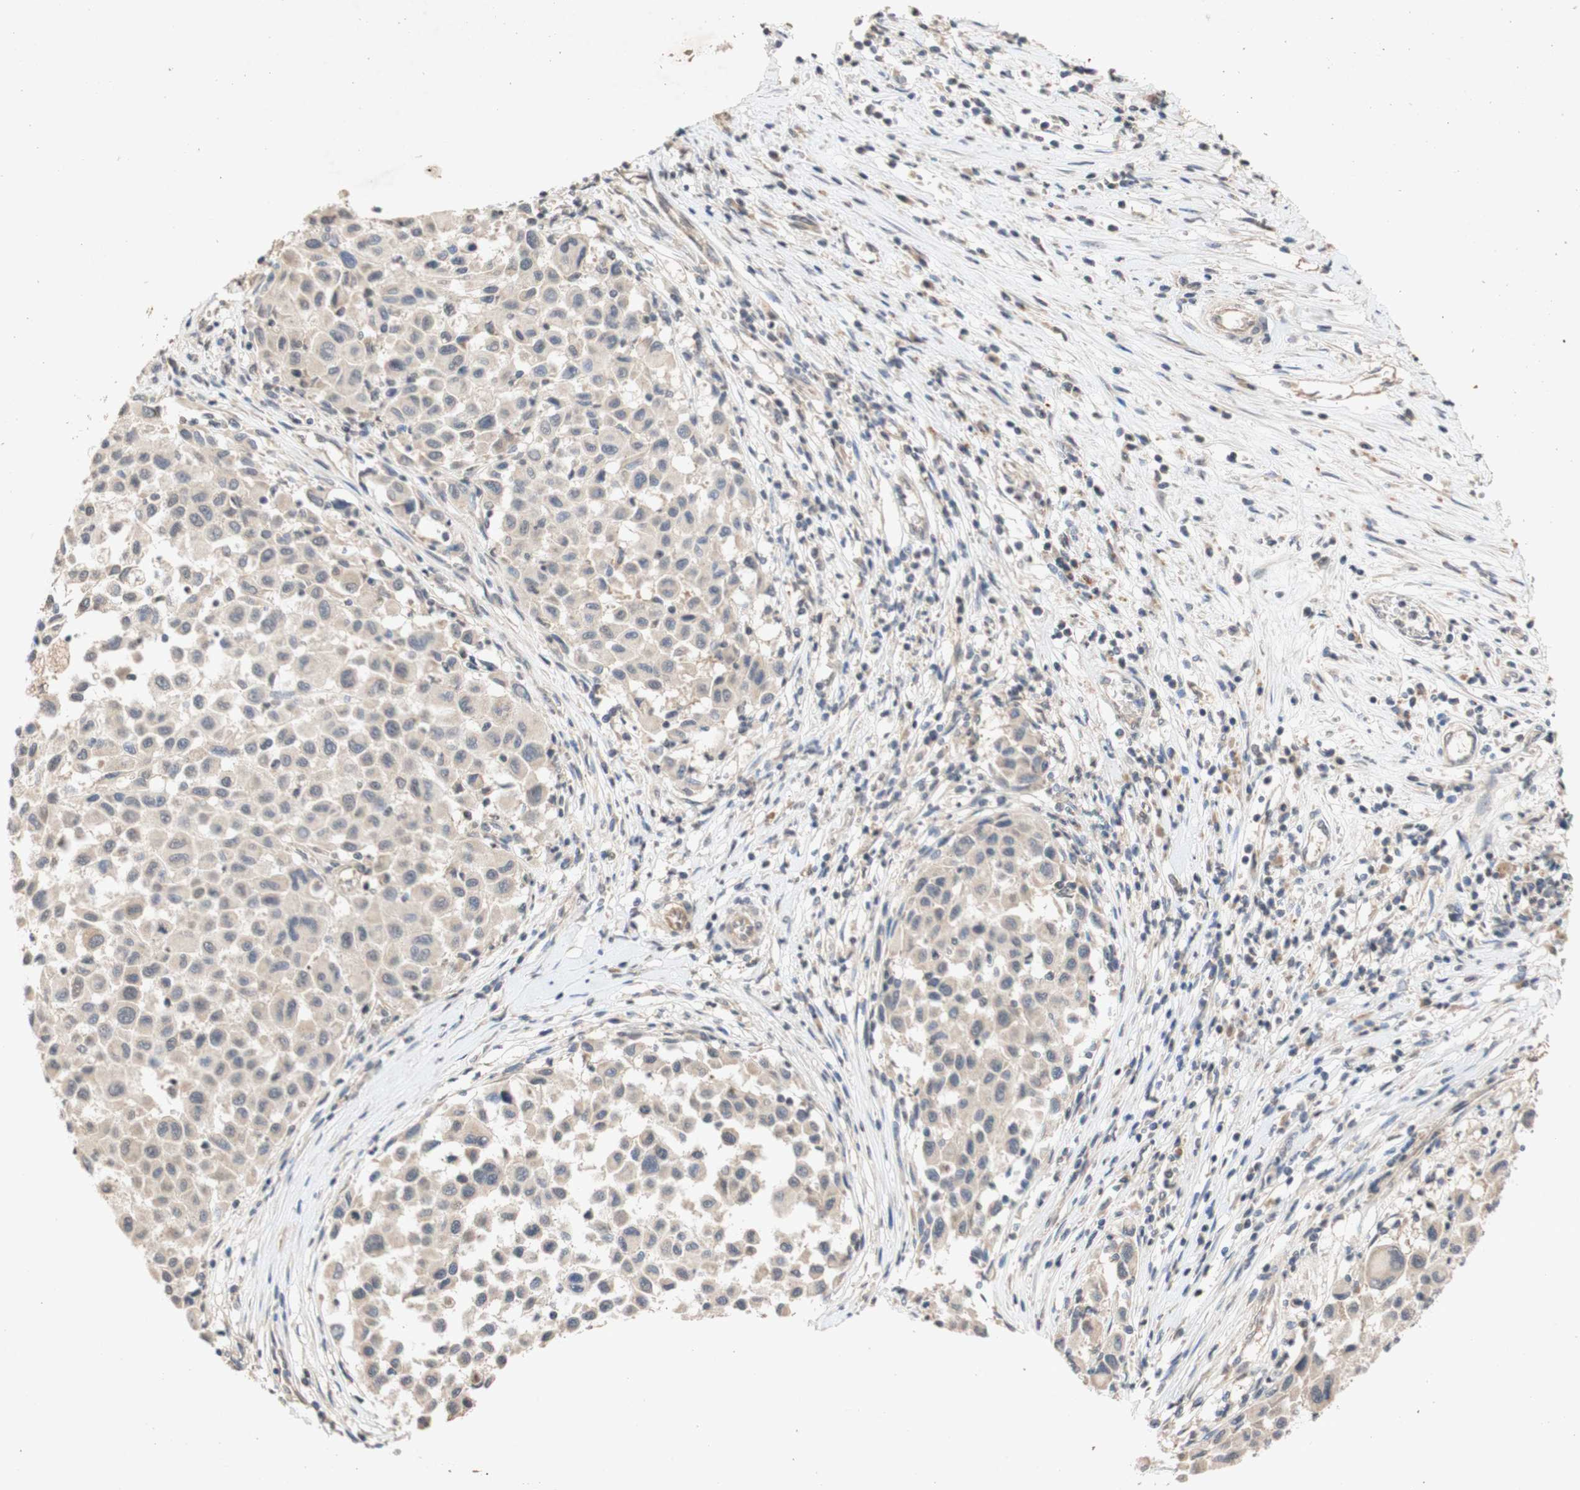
{"staining": {"intensity": "weak", "quantity": ">75%", "location": "cytoplasmic/membranous"}, "tissue": "melanoma", "cell_type": "Tumor cells", "image_type": "cancer", "snomed": [{"axis": "morphology", "description": "Malignant melanoma, Metastatic site"}, {"axis": "topography", "description": "Lymph node"}], "caption": "This histopathology image exhibits melanoma stained with IHC to label a protein in brown. The cytoplasmic/membranous of tumor cells show weak positivity for the protein. Nuclei are counter-stained blue.", "gene": "PIN1", "patient": {"sex": "male", "age": 61}}